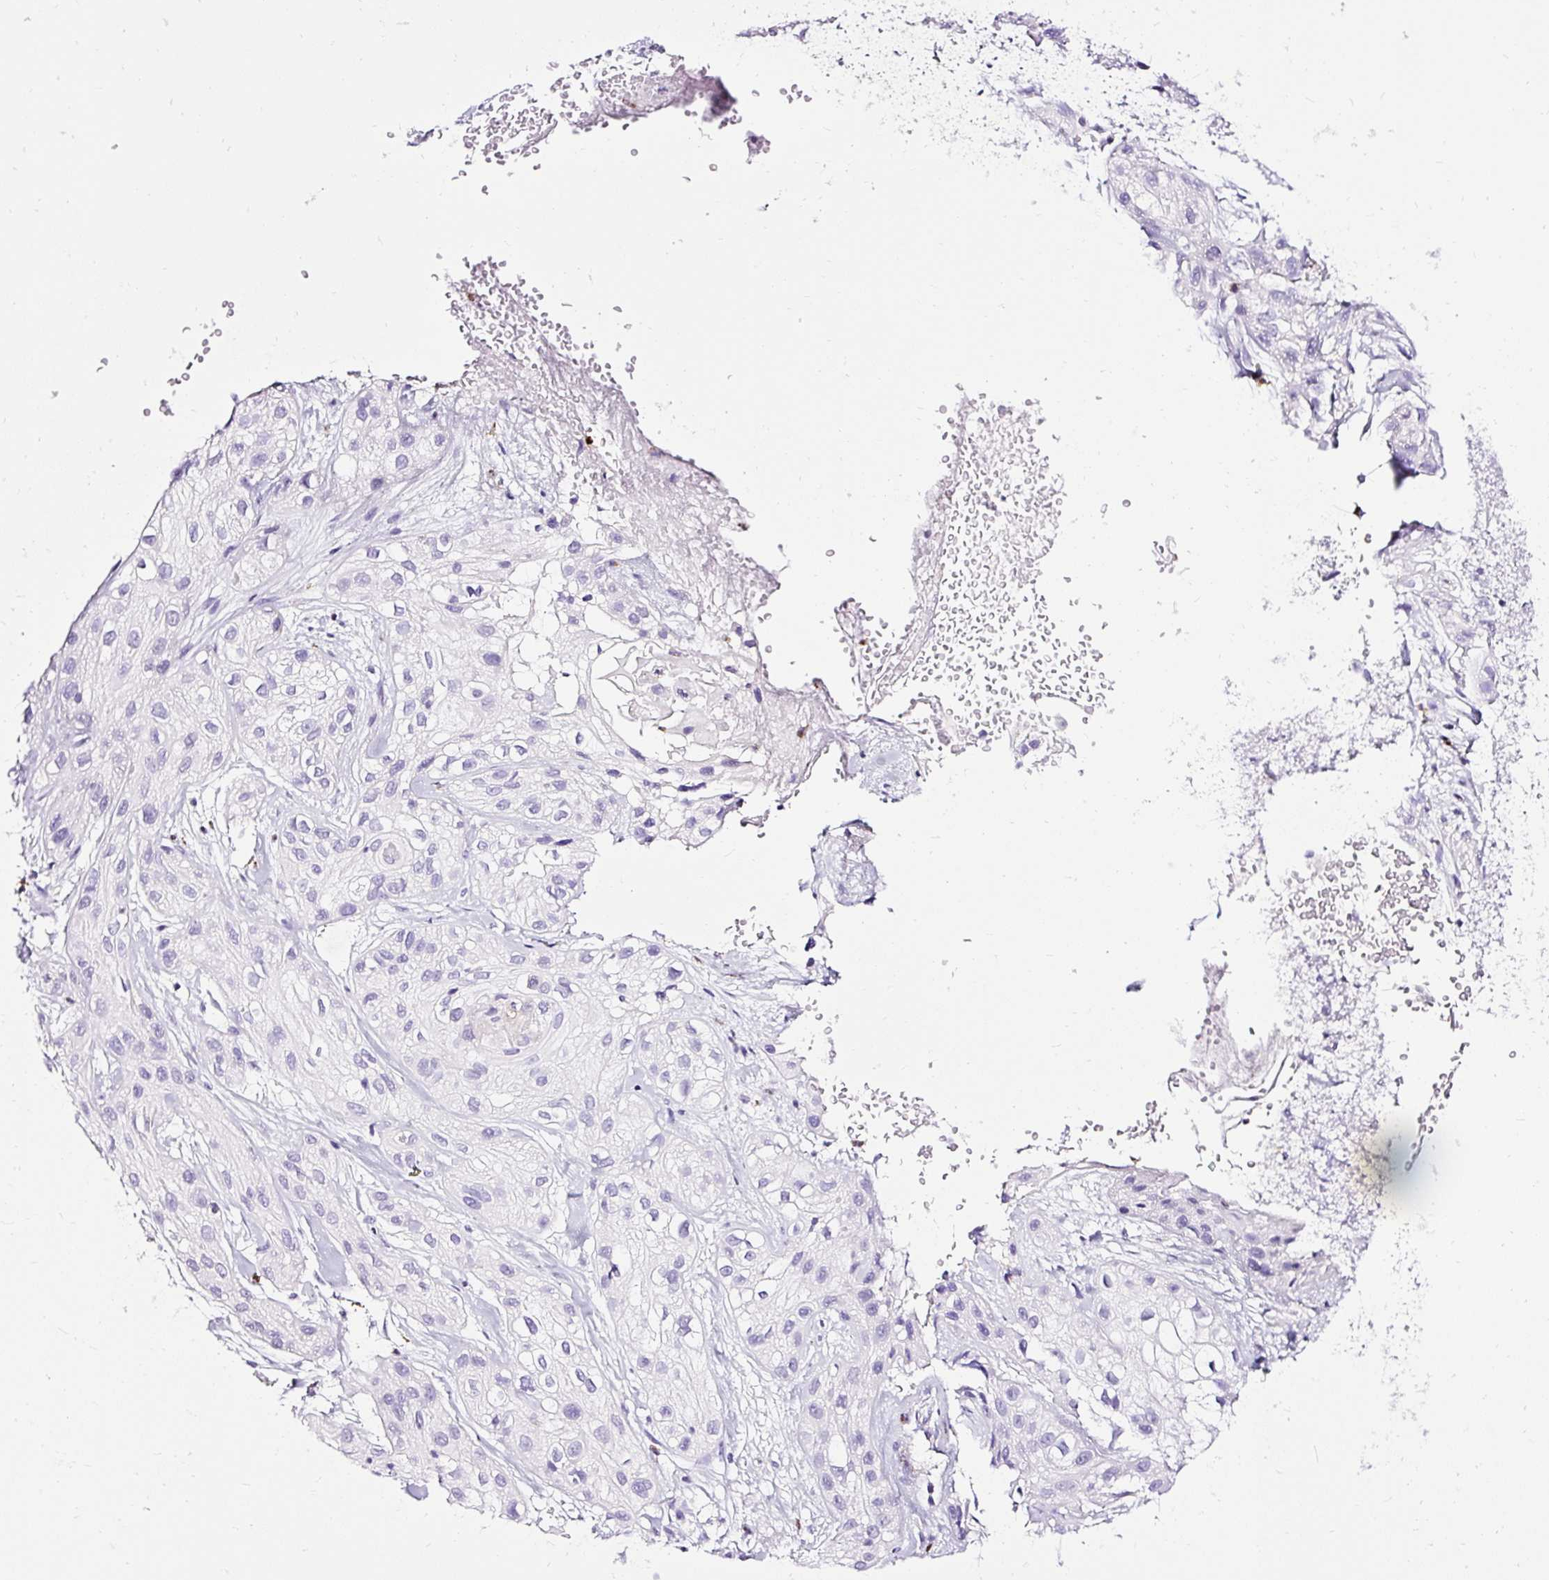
{"staining": {"intensity": "negative", "quantity": "none", "location": "none"}, "tissue": "skin cancer", "cell_type": "Tumor cells", "image_type": "cancer", "snomed": [{"axis": "morphology", "description": "Squamous cell carcinoma, NOS"}, {"axis": "topography", "description": "Skin"}], "caption": "This image is of squamous cell carcinoma (skin) stained with immunohistochemistry to label a protein in brown with the nuclei are counter-stained blue. There is no staining in tumor cells.", "gene": "SLC7A8", "patient": {"sex": "male", "age": 82}}